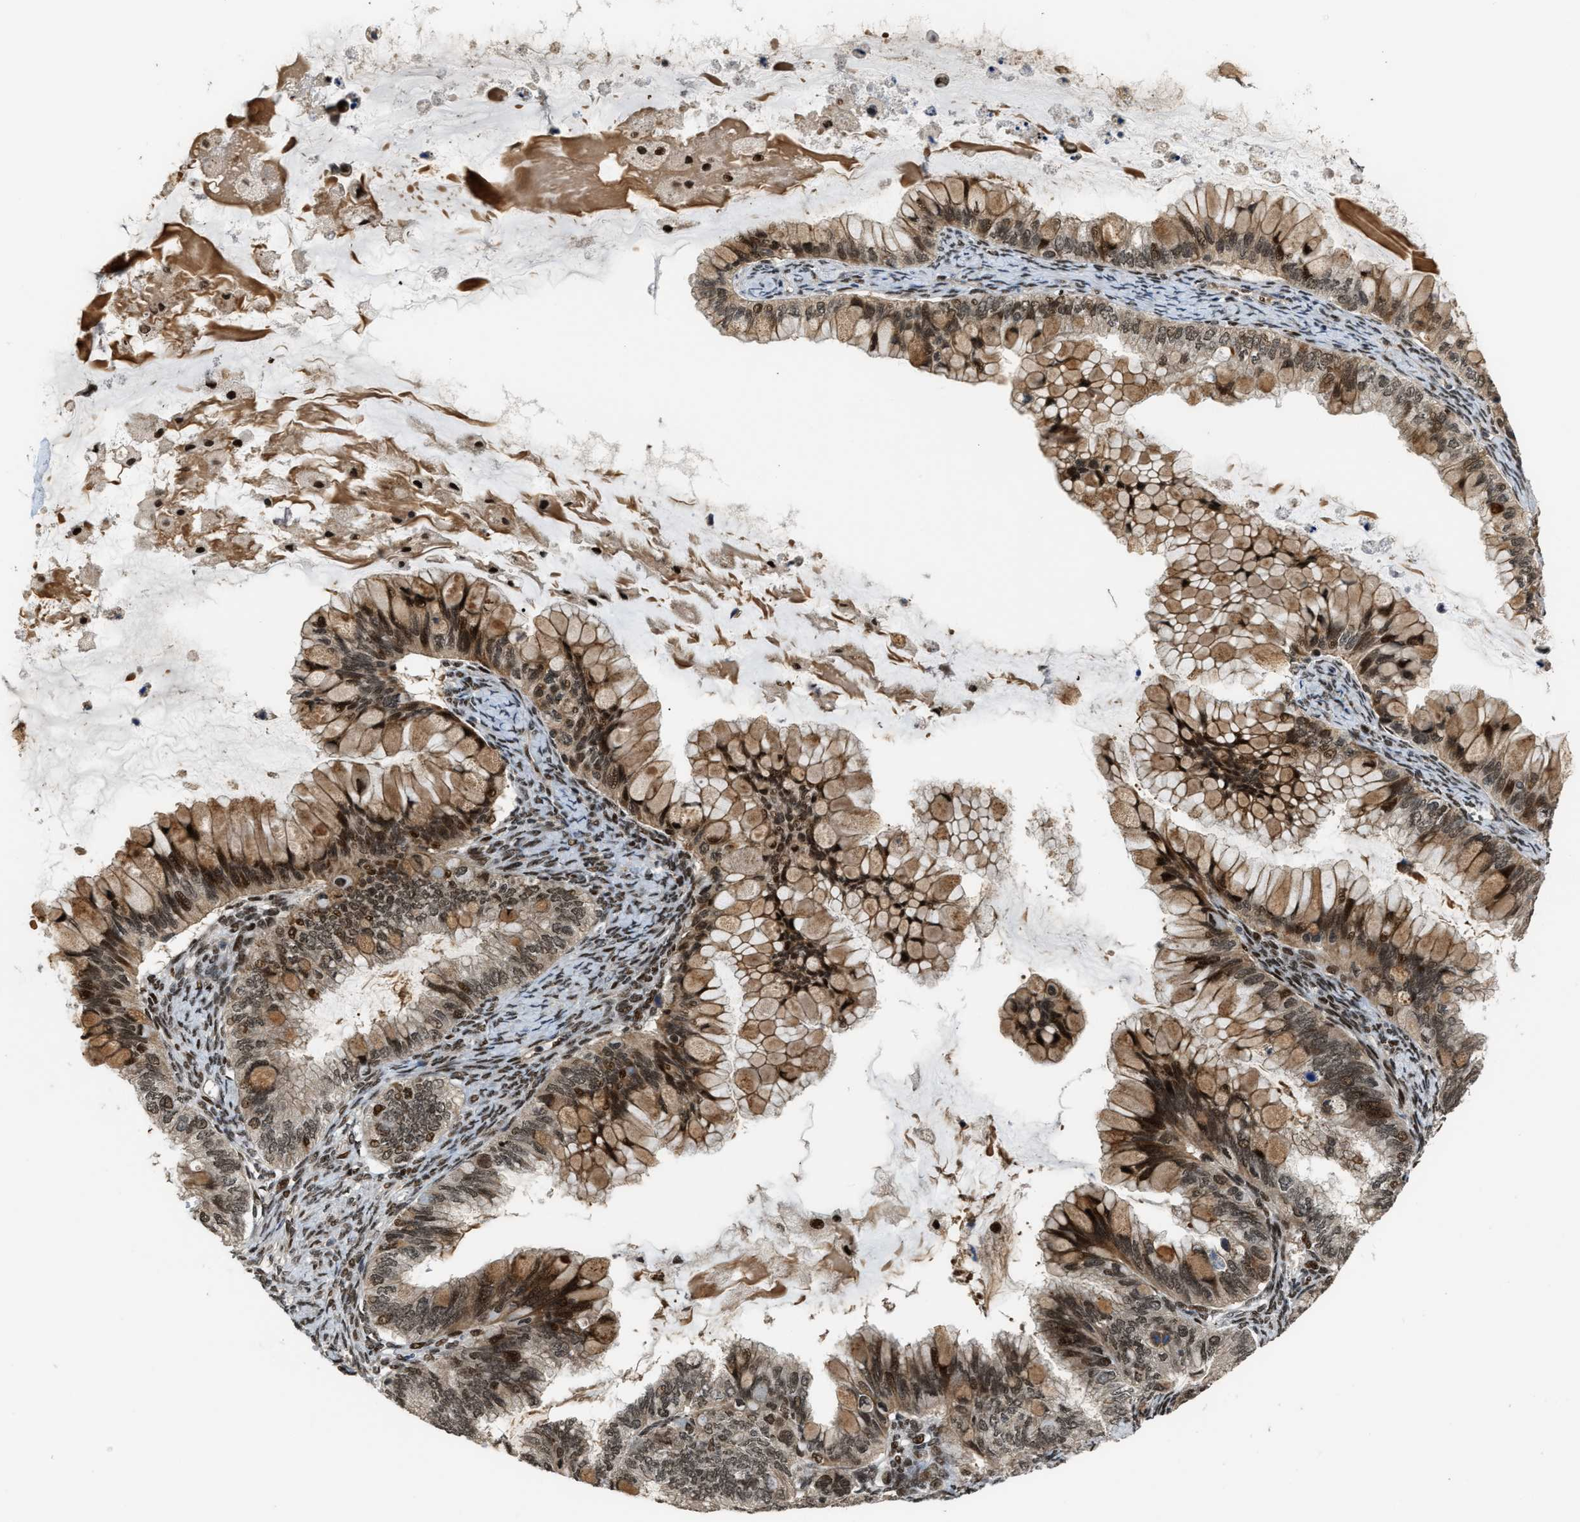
{"staining": {"intensity": "moderate", "quantity": ">75%", "location": "cytoplasmic/membranous,nuclear"}, "tissue": "ovarian cancer", "cell_type": "Tumor cells", "image_type": "cancer", "snomed": [{"axis": "morphology", "description": "Cystadenocarcinoma, mucinous, NOS"}, {"axis": "topography", "description": "Ovary"}], "caption": "An immunohistochemistry histopathology image of tumor tissue is shown. Protein staining in brown labels moderate cytoplasmic/membranous and nuclear positivity in ovarian mucinous cystadenocarcinoma within tumor cells.", "gene": "SERTAD2", "patient": {"sex": "female", "age": 80}}